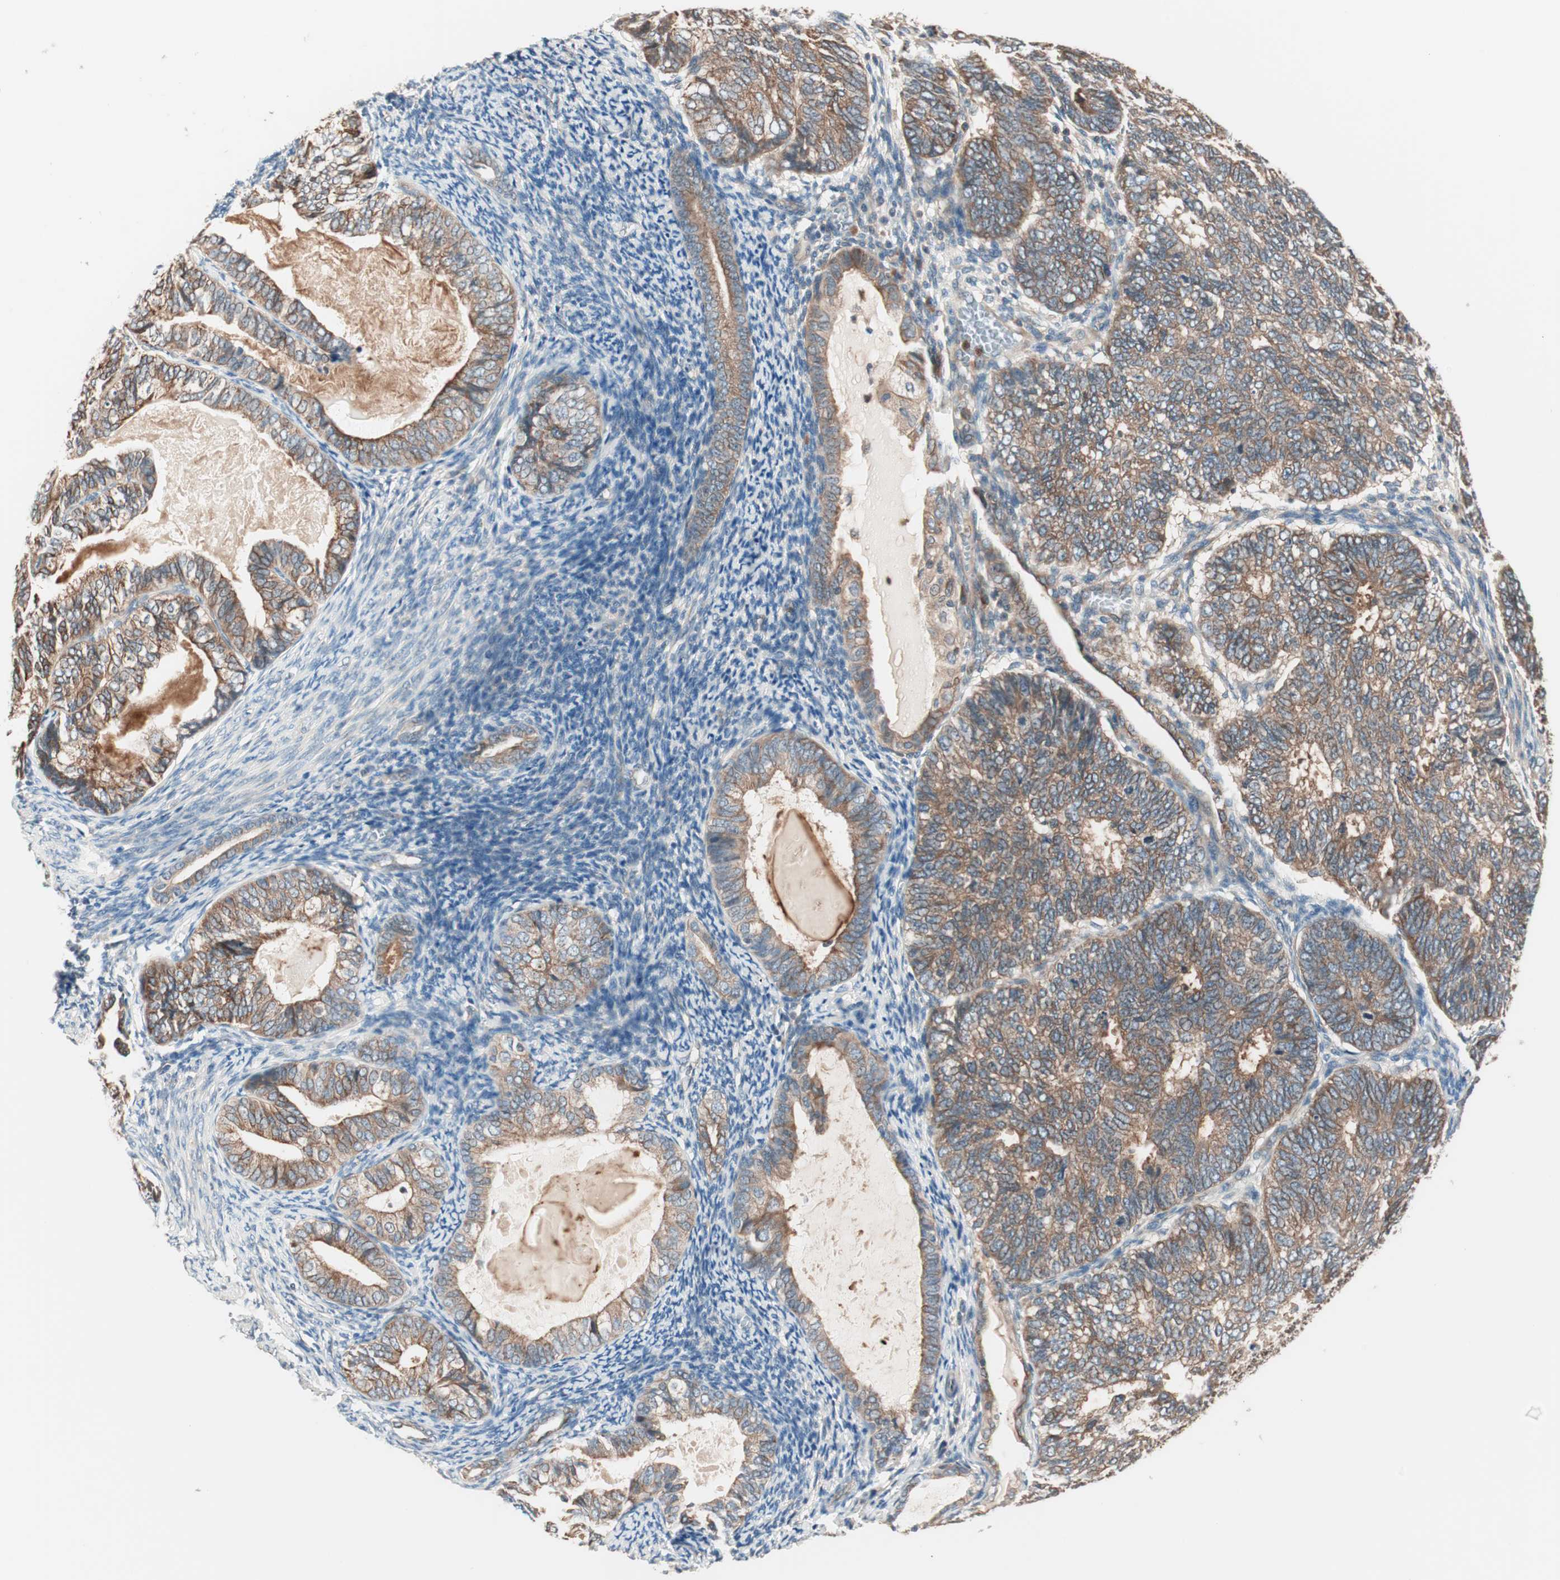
{"staining": {"intensity": "strong", "quantity": ">75%", "location": "cytoplasmic/membranous"}, "tissue": "endometrial cancer", "cell_type": "Tumor cells", "image_type": "cancer", "snomed": [{"axis": "morphology", "description": "Adenocarcinoma, NOS"}, {"axis": "topography", "description": "Uterus"}], "caption": "Strong cytoplasmic/membranous protein staining is present in approximately >75% of tumor cells in endometrial cancer. Nuclei are stained in blue.", "gene": "TSG101", "patient": {"sex": "female", "age": 60}}